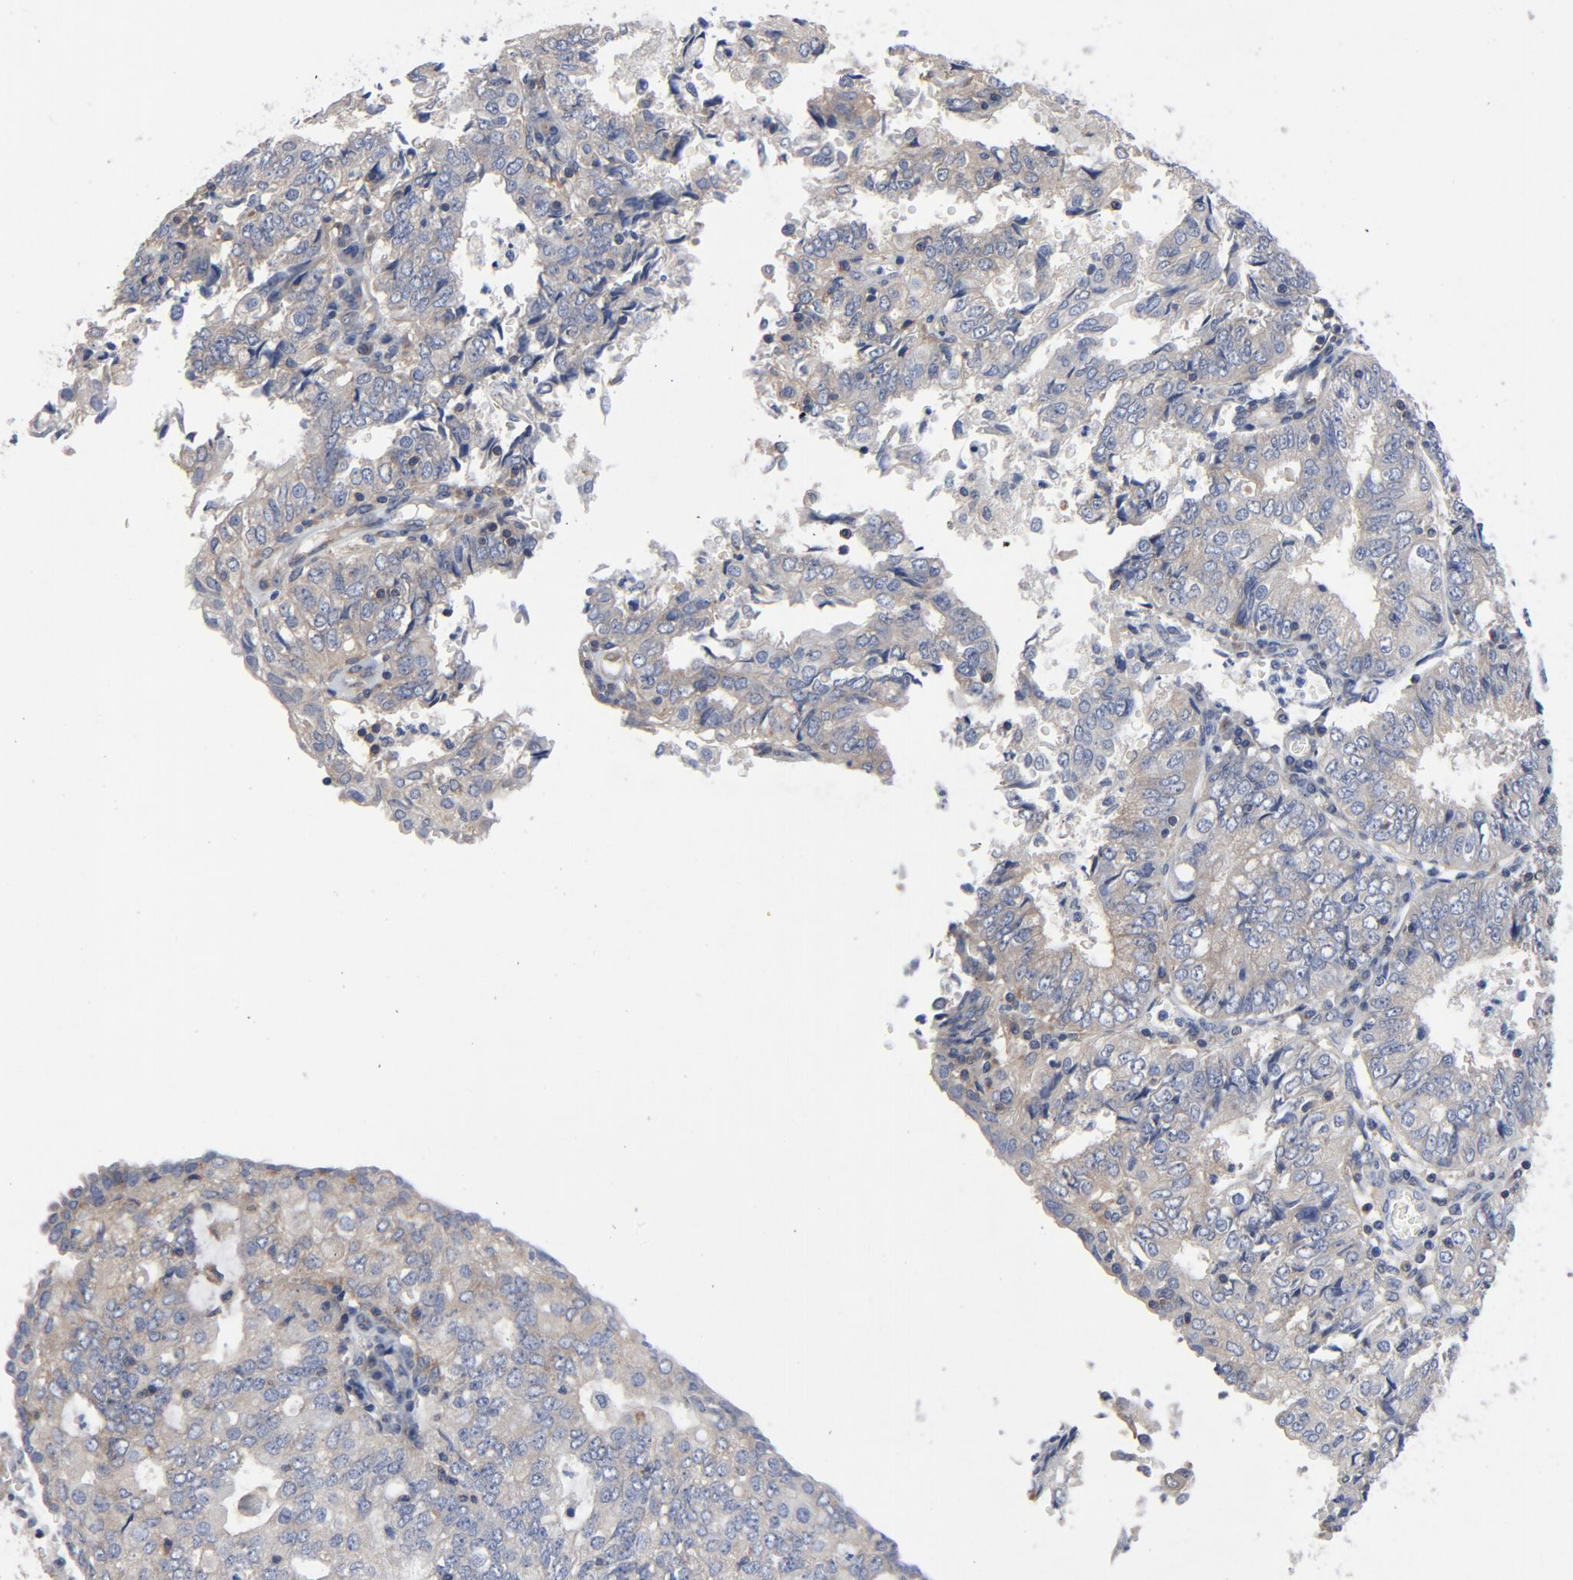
{"staining": {"intensity": "weak", "quantity": "25%-75%", "location": "cytoplasmic/membranous"}, "tissue": "endometrial cancer", "cell_type": "Tumor cells", "image_type": "cancer", "snomed": [{"axis": "morphology", "description": "Adenocarcinoma, NOS"}, {"axis": "topography", "description": "Endometrium"}], "caption": "Human adenocarcinoma (endometrial) stained with a protein marker exhibits weak staining in tumor cells.", "gene": "DYNLT3", "patient": {"sex": "female", "age": 69}}